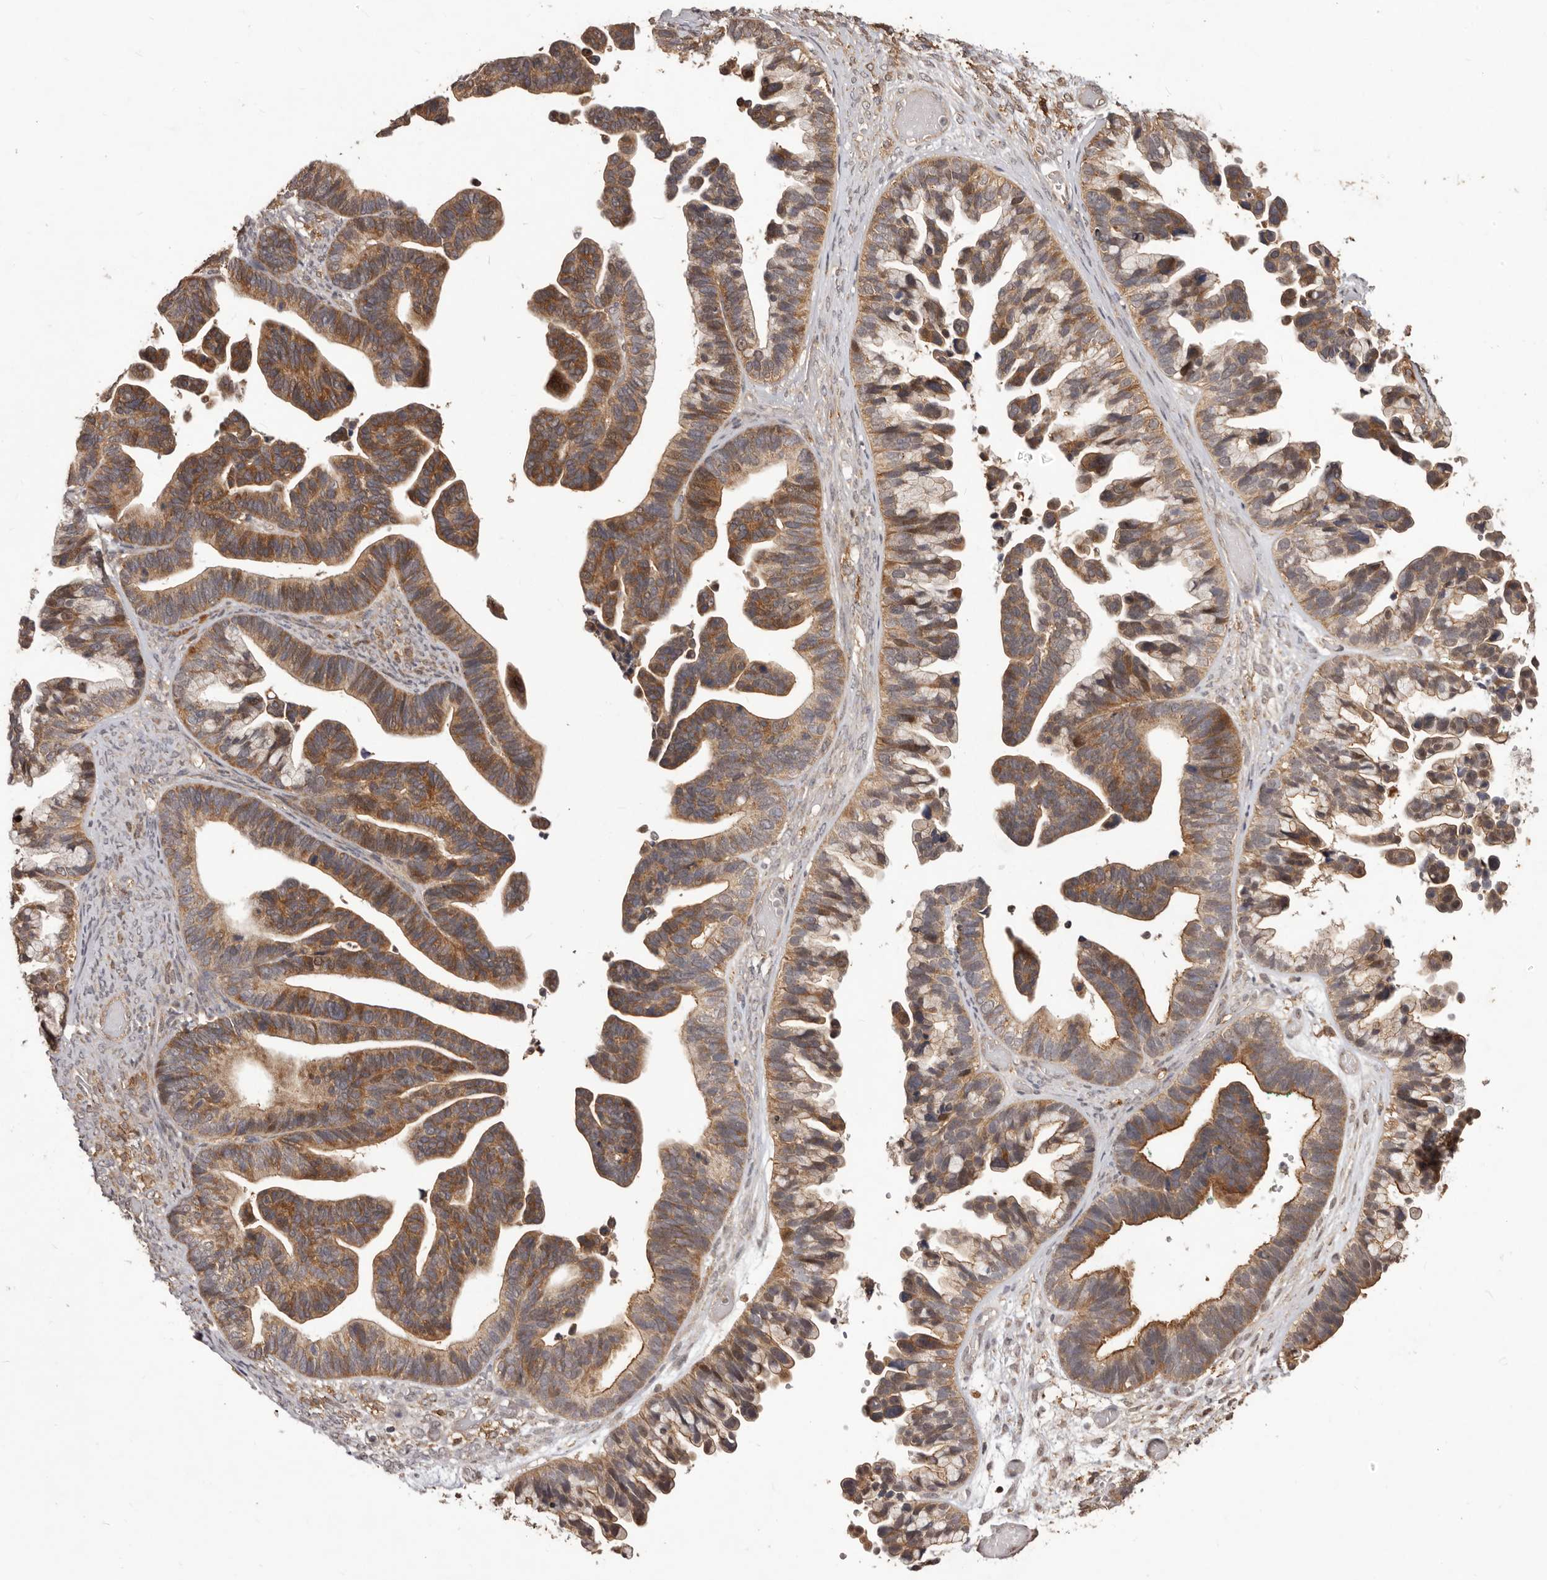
{"staining": {"intensity": "moderate", "quantity": ">75%", "location": "cytoplasmic/membranous"}, "tissue": "ovarian cancer", "cell_type": "Tumor cells", "image_type": "cancer", "snomed": [{"axis": "morphology", "description": "Cystadenocarcinoma, serous, NOS"}, {"axis": "topography", "description": "Ovary"}], "caption": "Human serous cystadenocarcinoma (ovarian) stained with a brown dye displays moderate cytoplasmic/membranous positive positivity in approximately >75% of tumor cells.", "gene": "MTO1", "patient": {"sex": "female", "age": 56}}